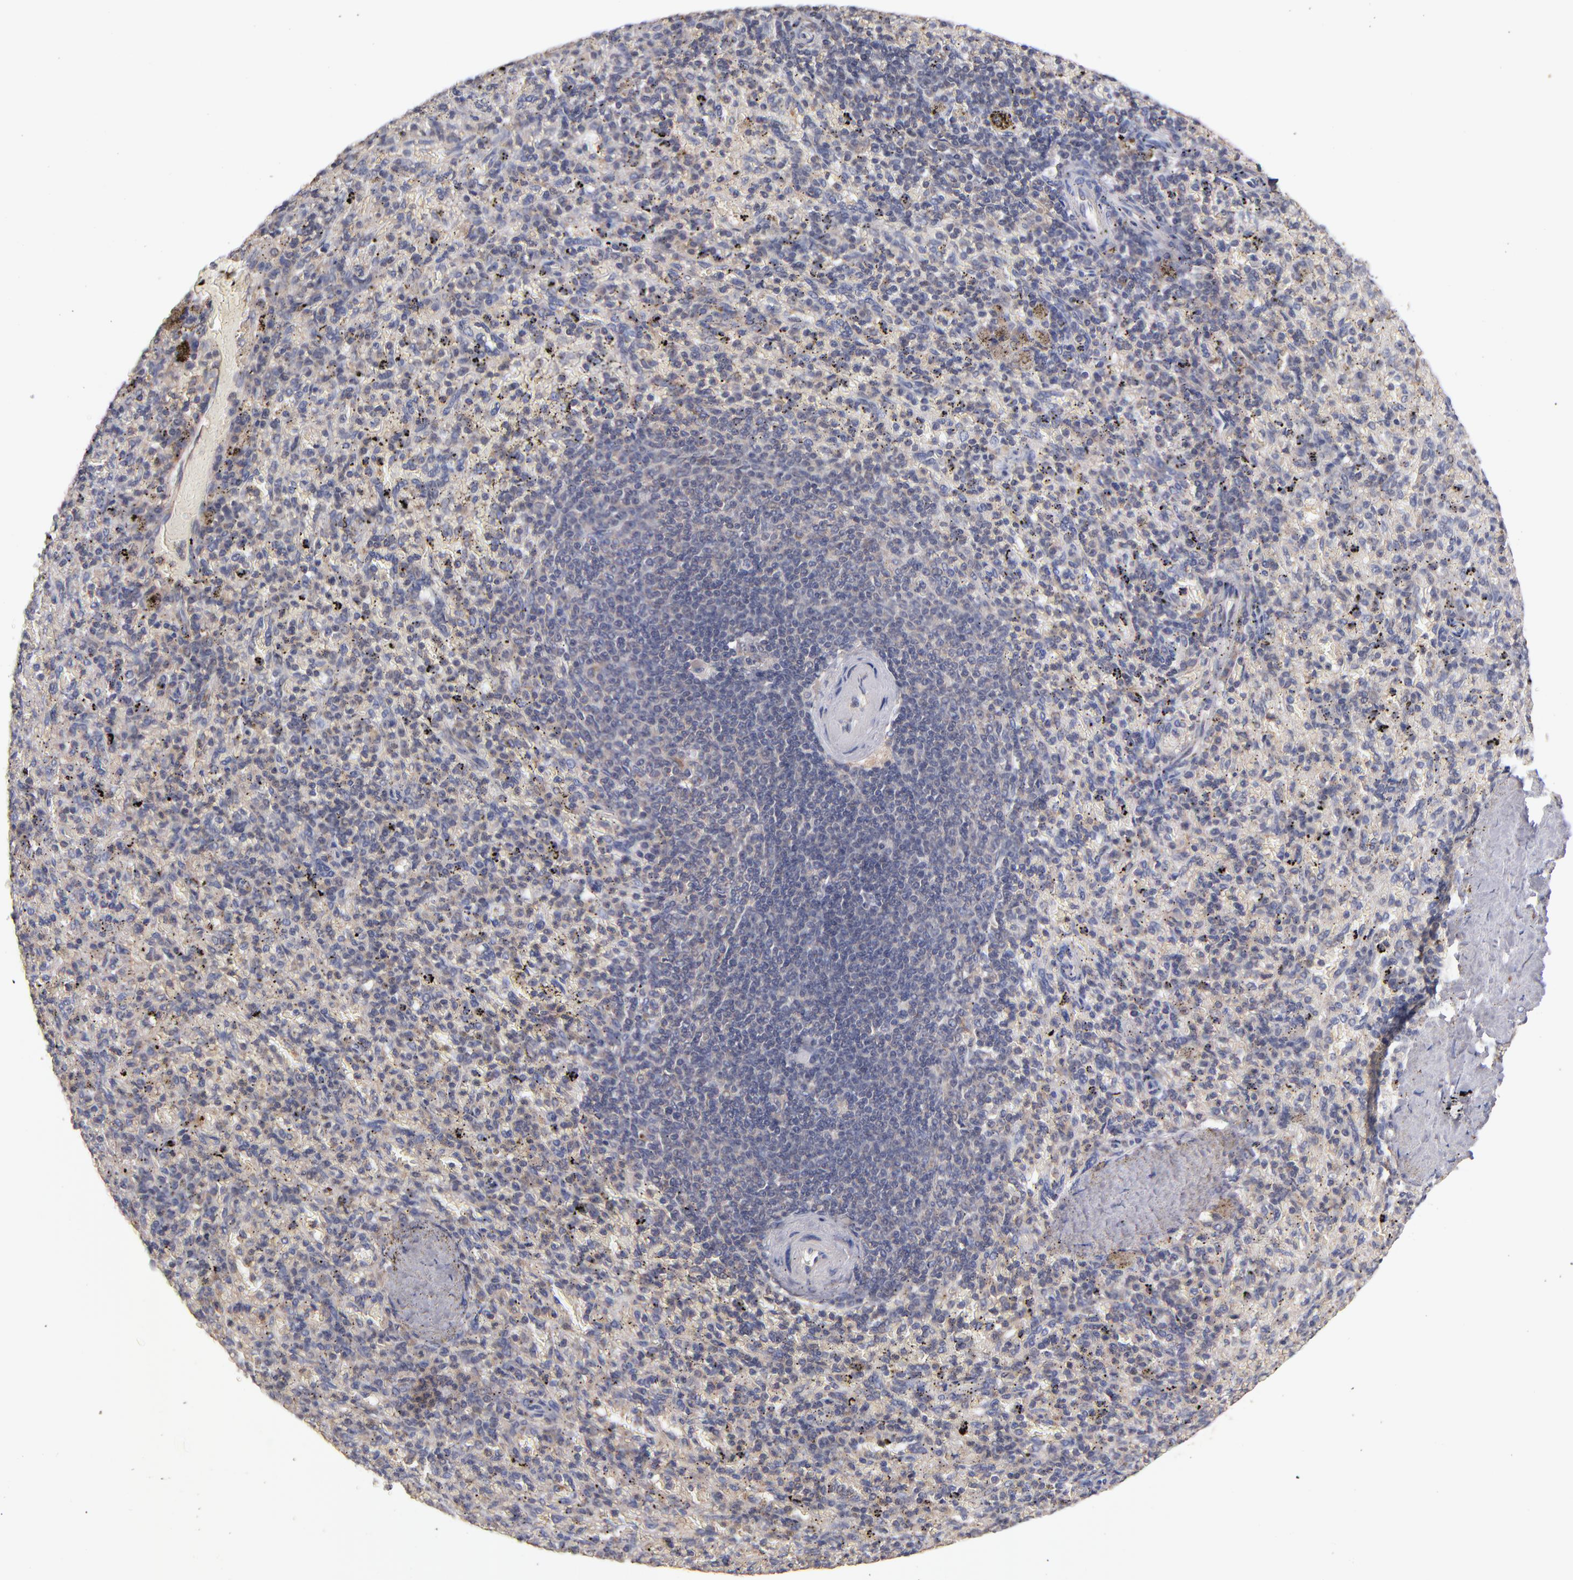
{"staining": {"intensity": "weak", "quantity": "<25%", "location": "cytoplasmic/membranous"}, "tissue": "spleen", "cell_type": "Cells in red pulp", "image_type": "normal", "snomed": [{"axis": "morphology", "description": "Normal tissue, NOS"}, {"axis": "topography", "description": "Spleen"}], "caption": "The immunohistochemistry micrograph has no significant expression in cells in red pulp of spleen. The staining is performed using DAB brown chromogen with nuclei counter-stained in using hematoxylin.", "gene": "DACT1", "patient": {"sex": "female", "age": 43}}